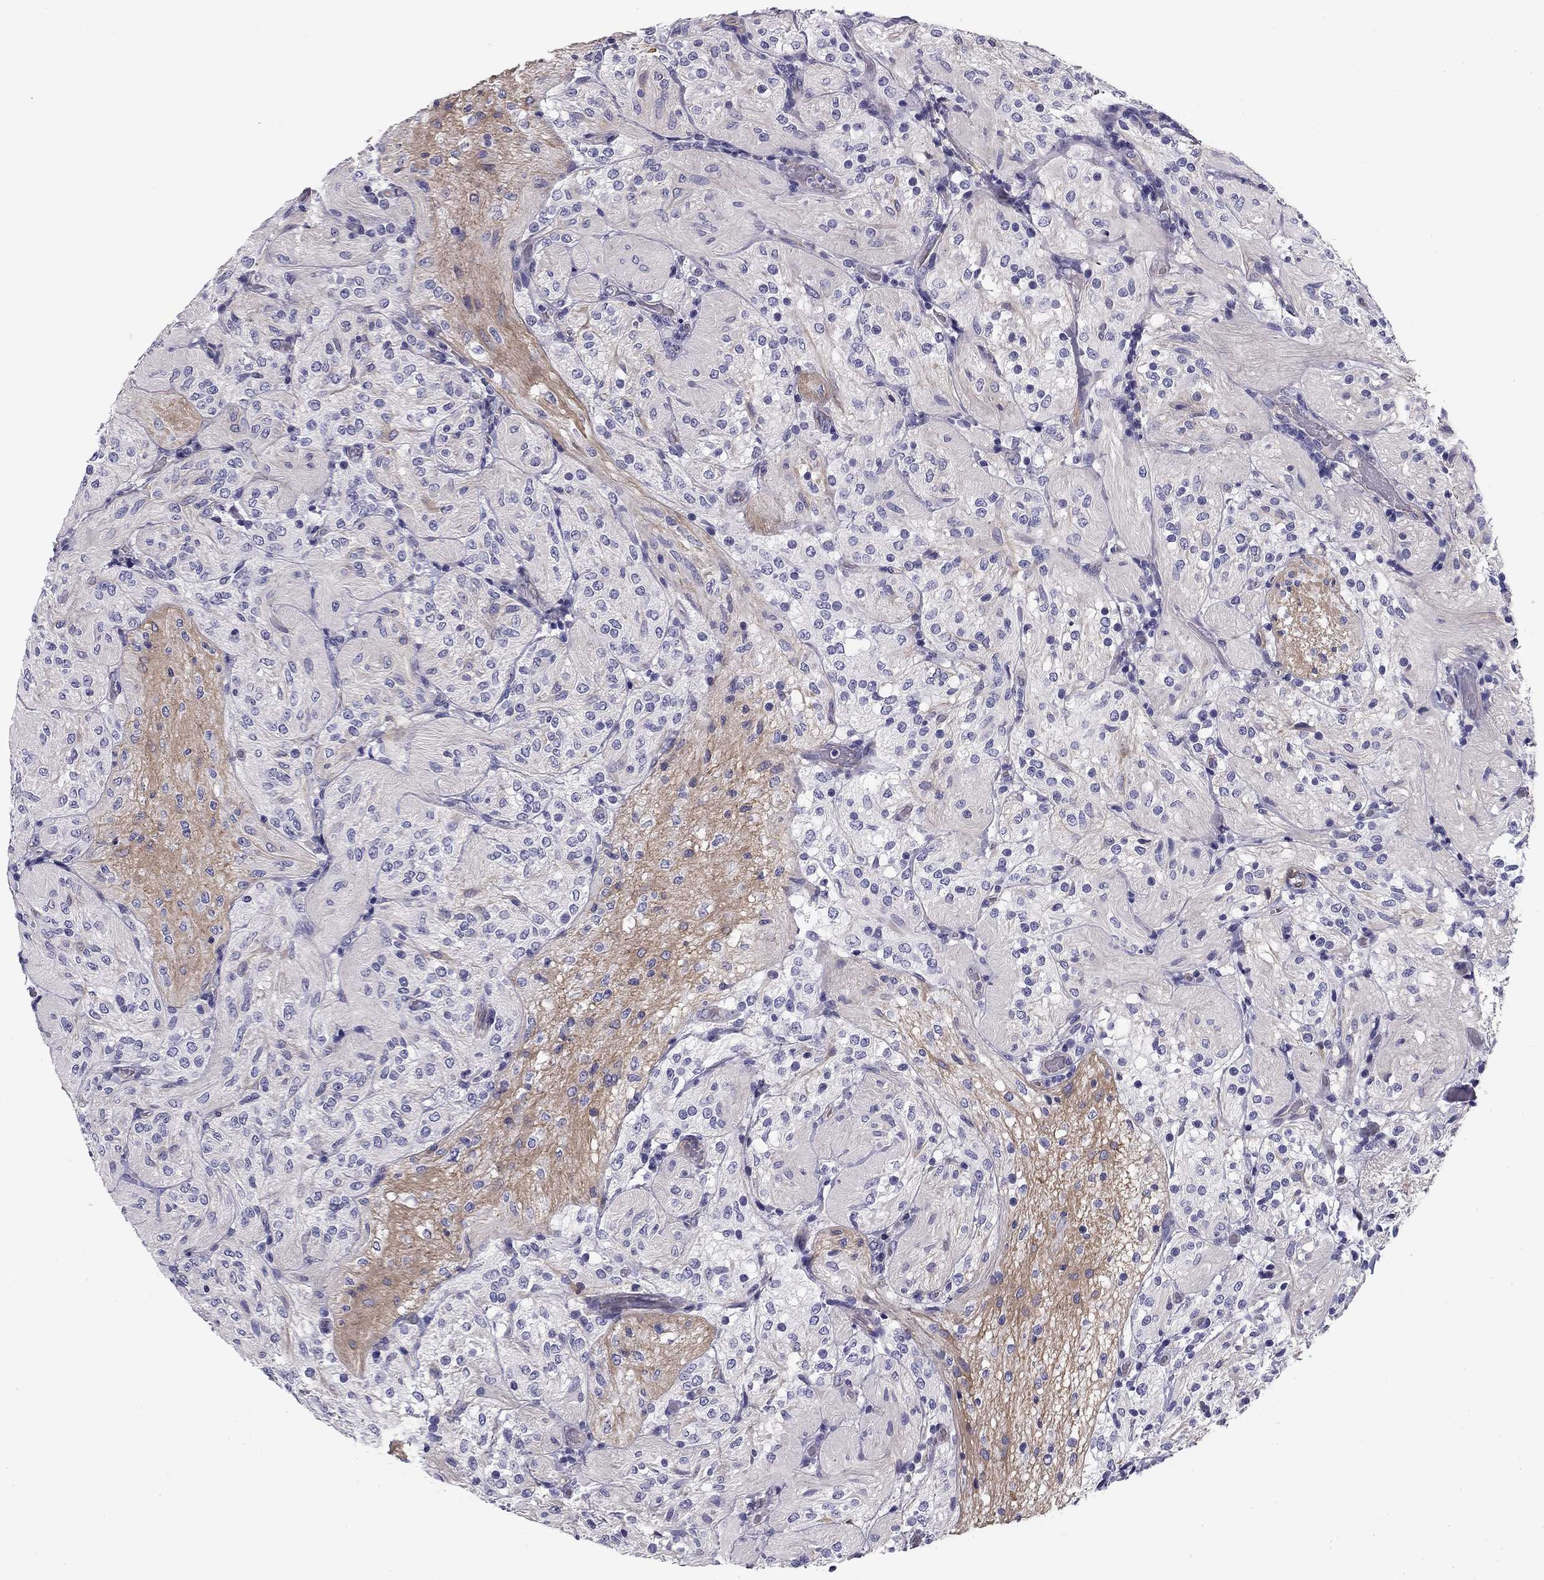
{"staining": {"intensity": "negative", "quantity": "none", "location": "none"}, "tissue": "glioma", "cell_type": "Tumor cells", "image_type": "cancer", "snomed": [{"axis": "morphology", "description": "Glioma, malignant, Low grade"}, {"axis": "topography", "description": "Brain"}], "caption": "IHC photomicrograph of glioma stained for a protein (brown), which demonstrates no staining in tumor cells.", "gene": "FLNC", "patient": {"sex": "male", "age": 3}}